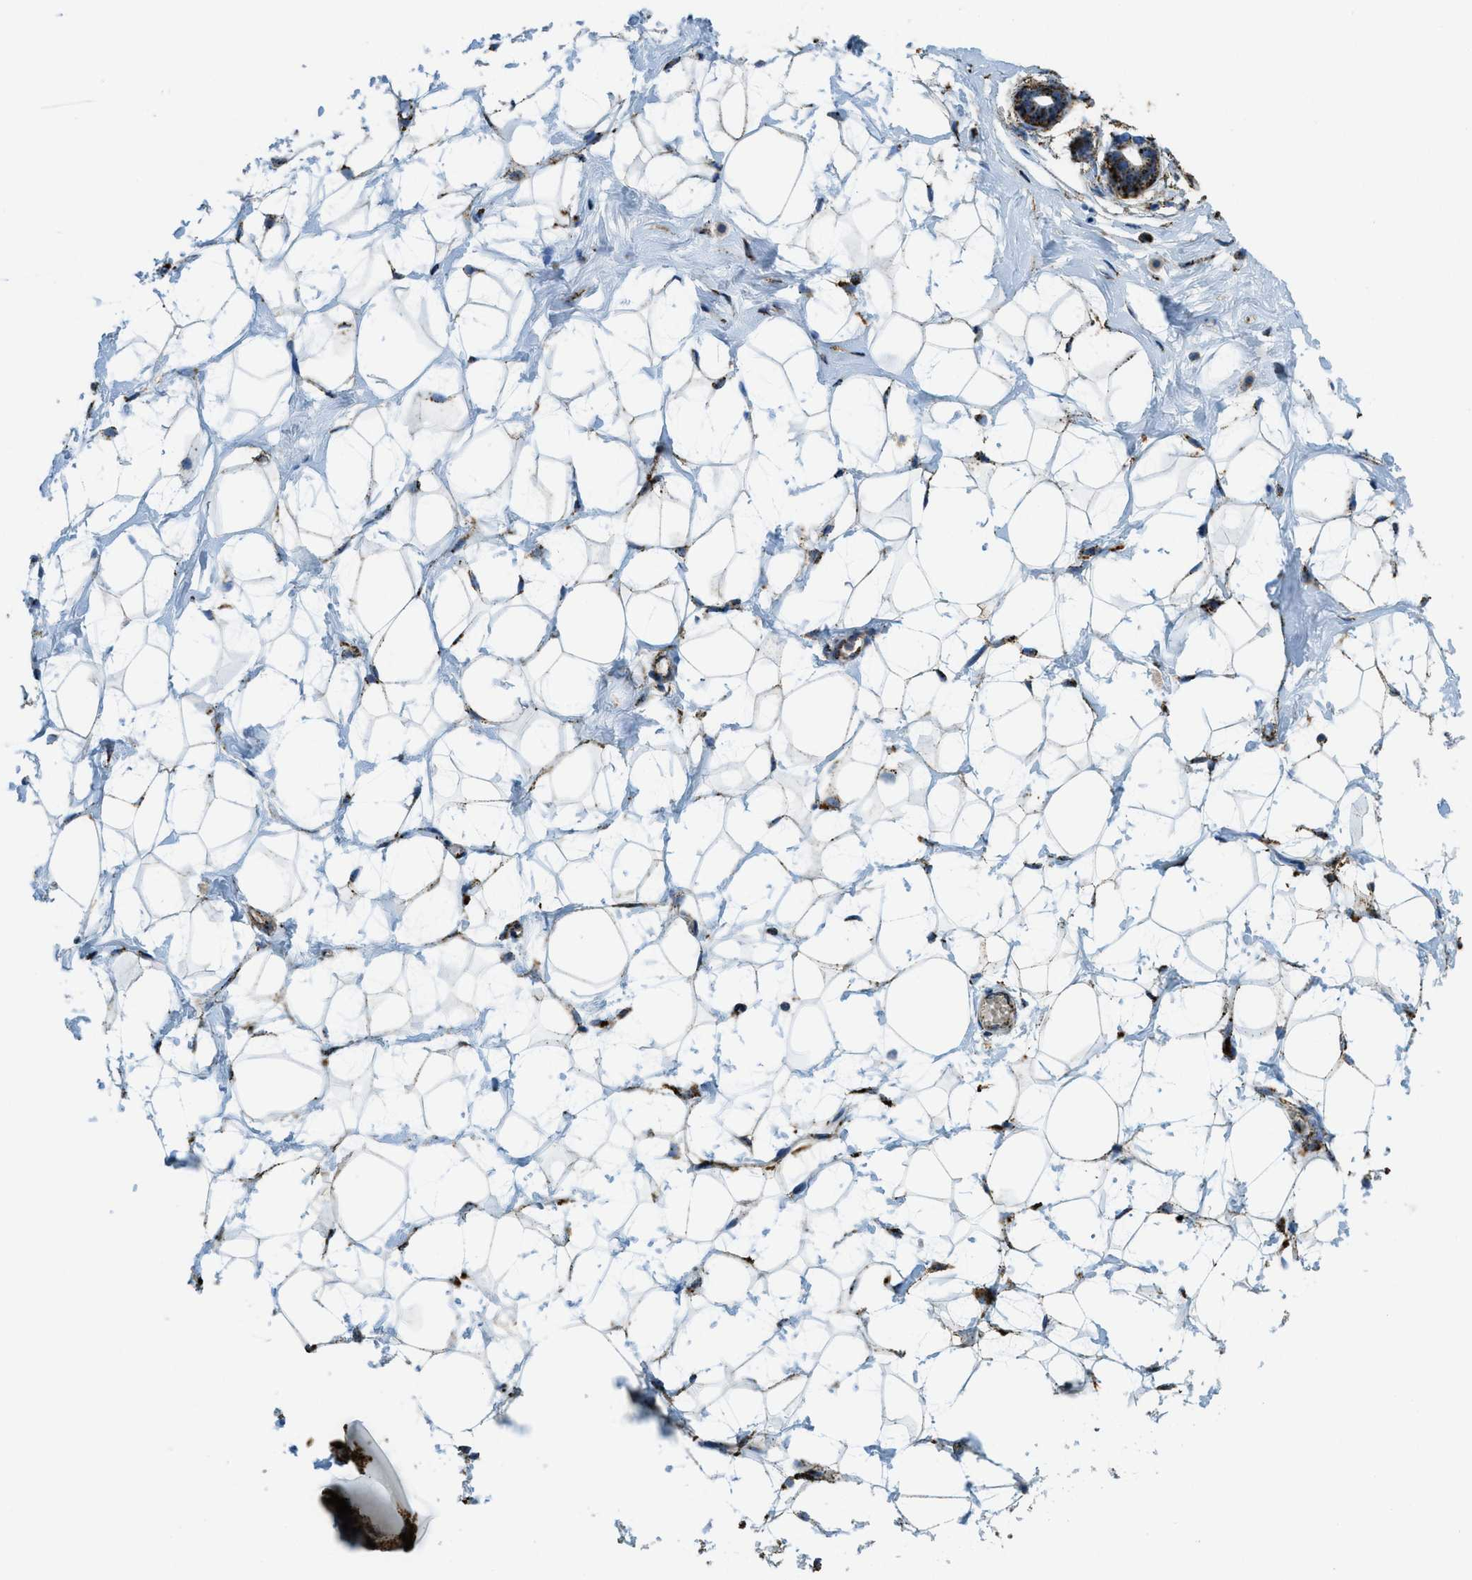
{"staining": {"intensity": "moderate", "quantity": ">75%", "location": "cytoplasmic/membranous"}, "tissue": "breast", "cell_type": "Adipocytes", "image_type": "normal", "snomed": [{"axis": "morphology", "description": "Normal tissue, NOS"}, {"axis": "topography", "description": "Breast"}], "caption": "Human breast stained with a brown dye shows moderate cytoplasmic/membranous positive staining in about >75% of adipocytes.", "gene": "SCARB2", "patient": {"sex": "female", "age": 23}}